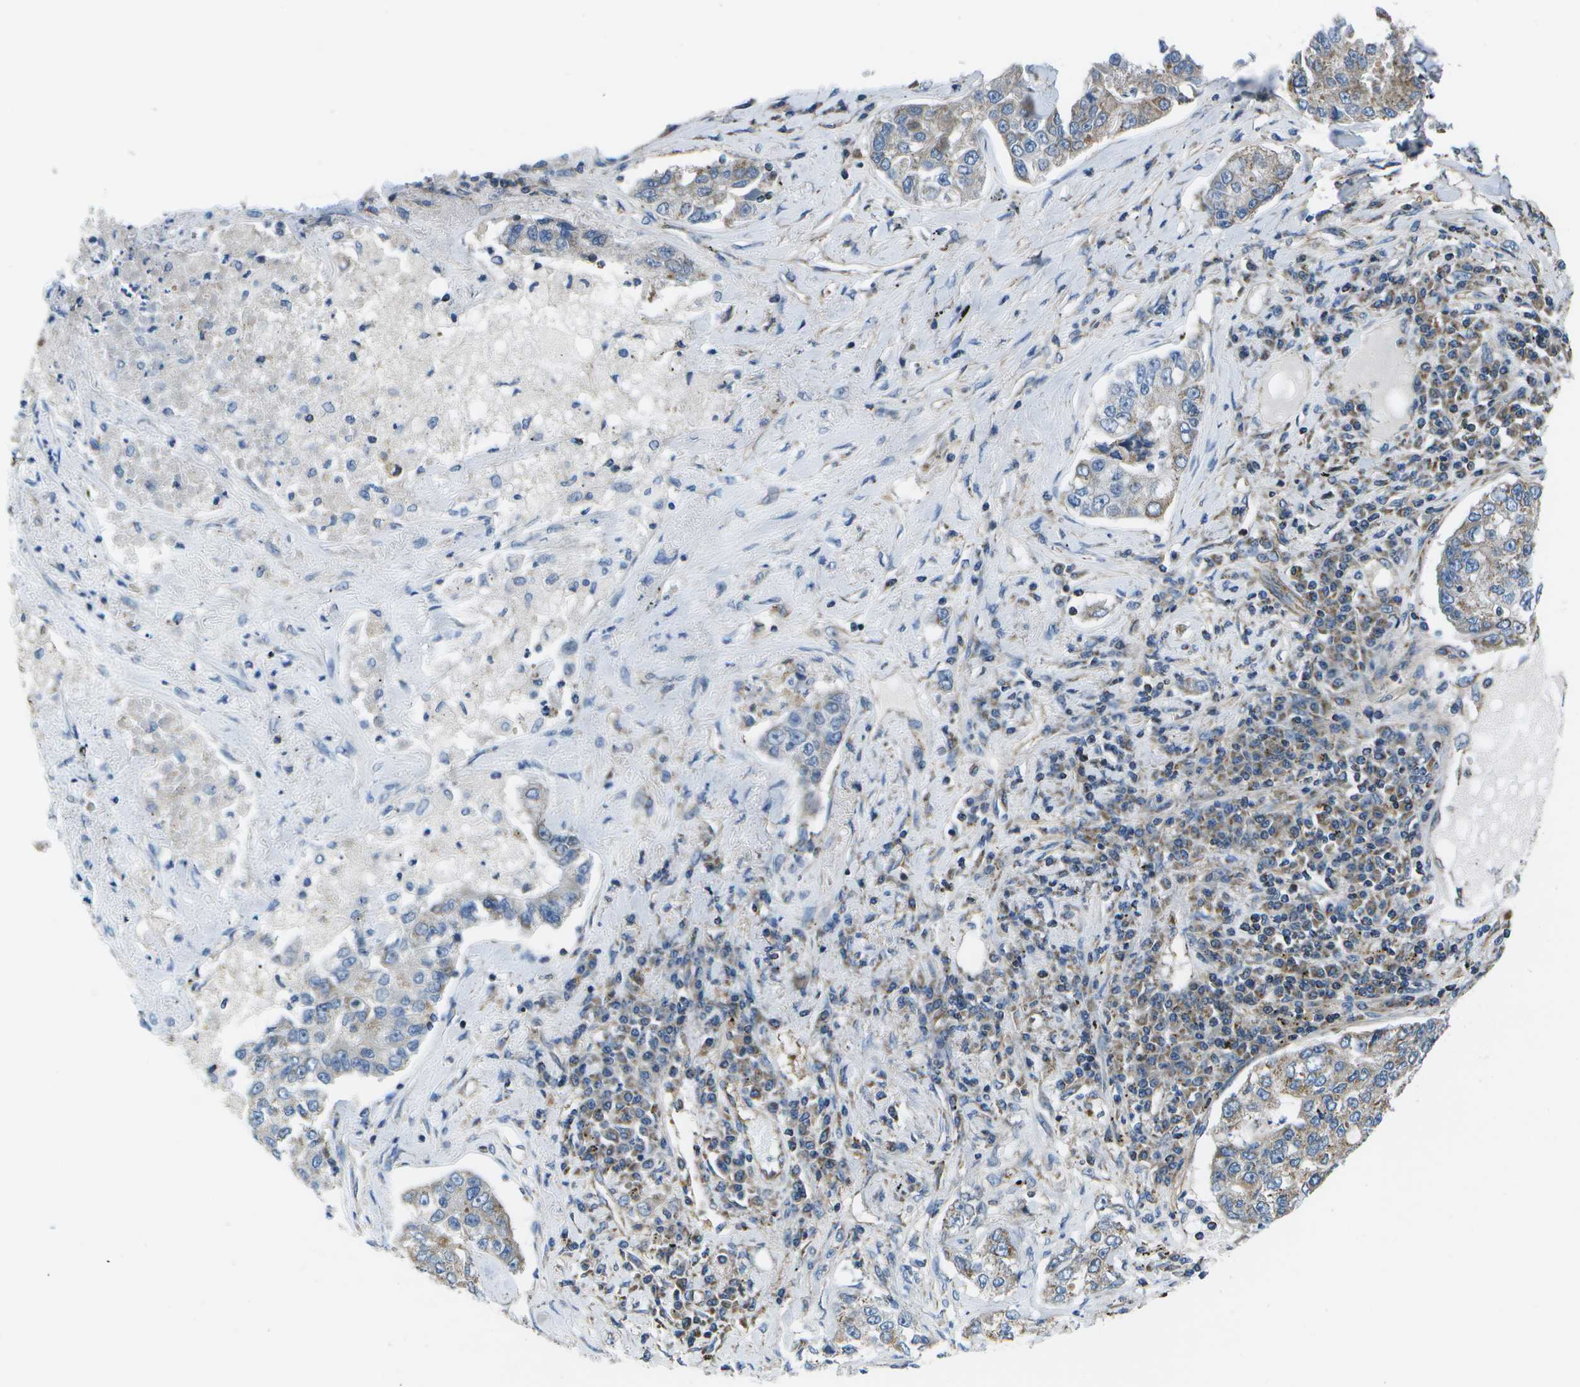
{"staining": {"intensity": "weak", "quantity": "<25%", "location": "cytoplasmic/membranous"}, "tissue": "lung cancer", "cell_type": "Tumor cells", "image_type": "cancer", "snomed": [{"axis": "morphology", "description": "Adenocarcinoma, NOS"}, {"axis": "topography", "description": "Lung"}], "caption": "Lung cancer was stained to show a protein in brown. There is no significant staining in tumor cells. Nuclei are stained in blue.", "gene": "MVK", "patient": {"sex": "male", "age": 49}}